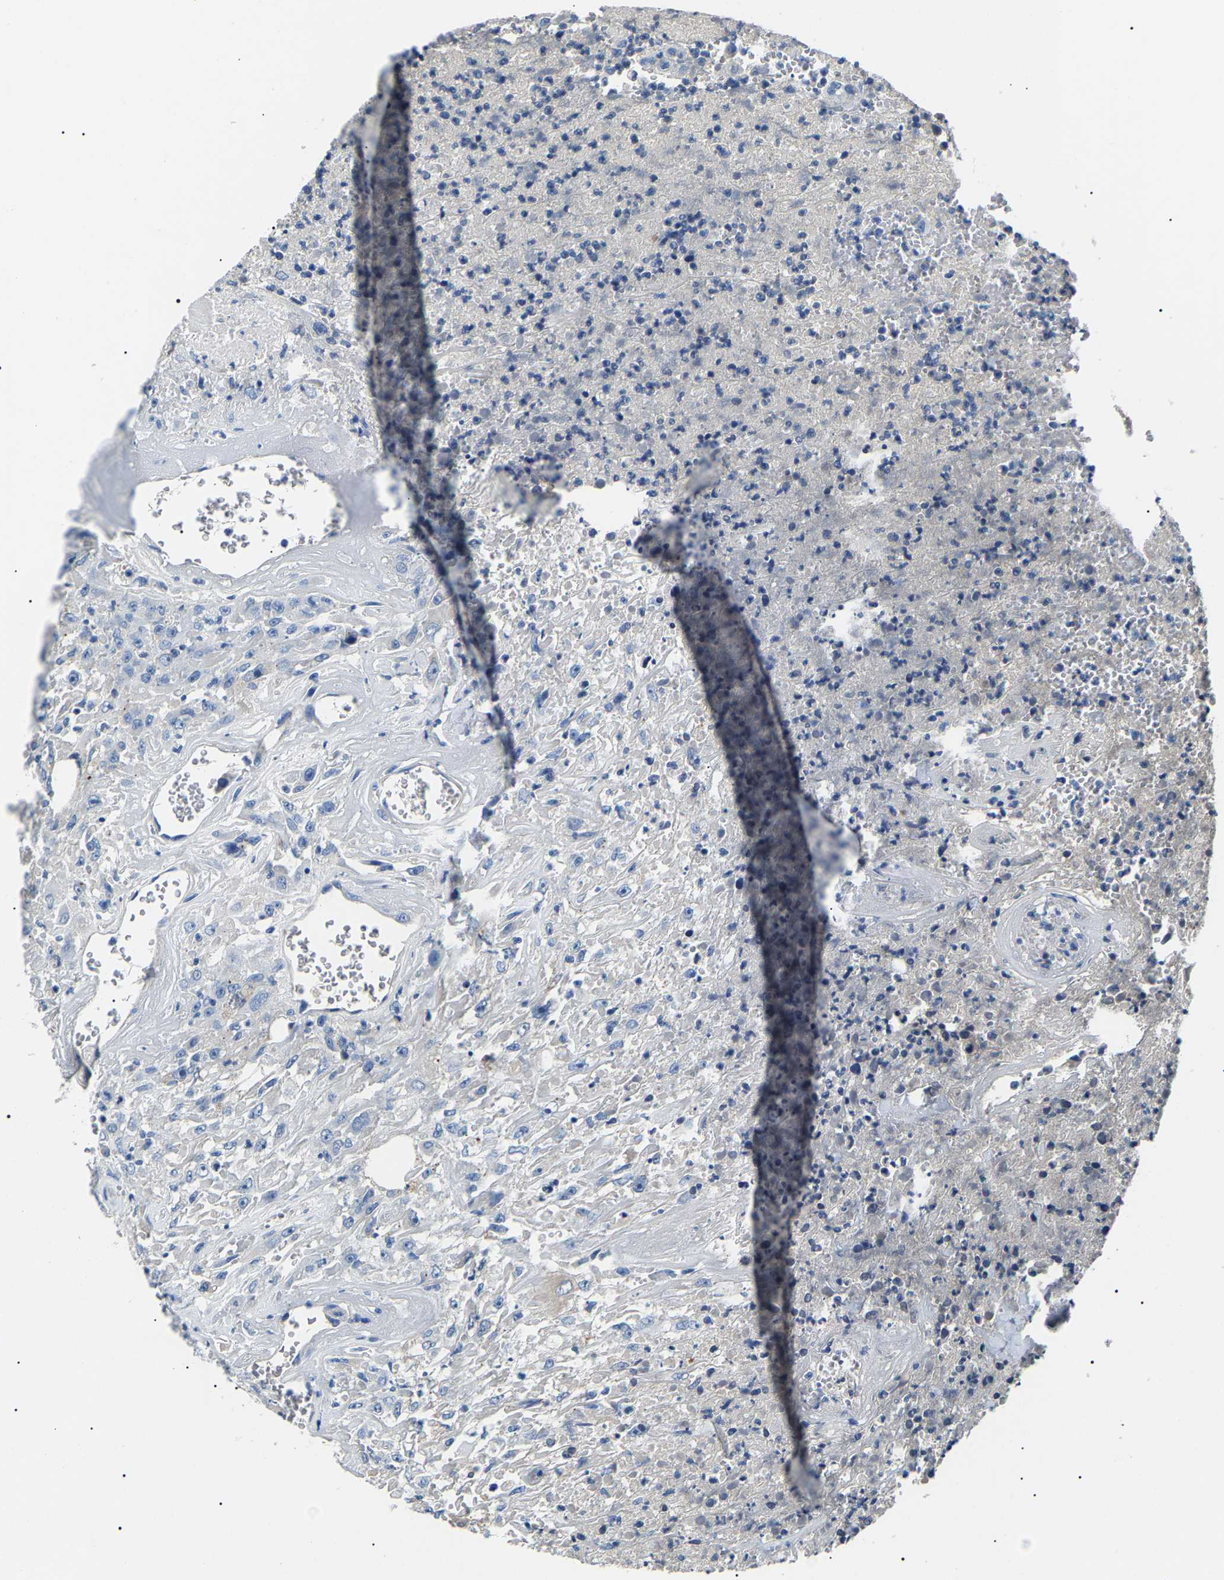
{"staining": {"intensity": "negative", "quantity": "none", "location": "none"}, "tissue": "urothelial cancer", "cell_type": "Tumor cells", "image_type": "cancer", "snomed": [{"axis": "morphology", "description": "Urothelial carcinoma, High grade"}, {"axis": "topography", "description": "Urinary bladder"}], "caption": "Immunohistochemistry of human urothelial cancer shows no positivity in tumor cells.", "gene": "KLK15", "patient": {"sex": "male", "age": 46}}